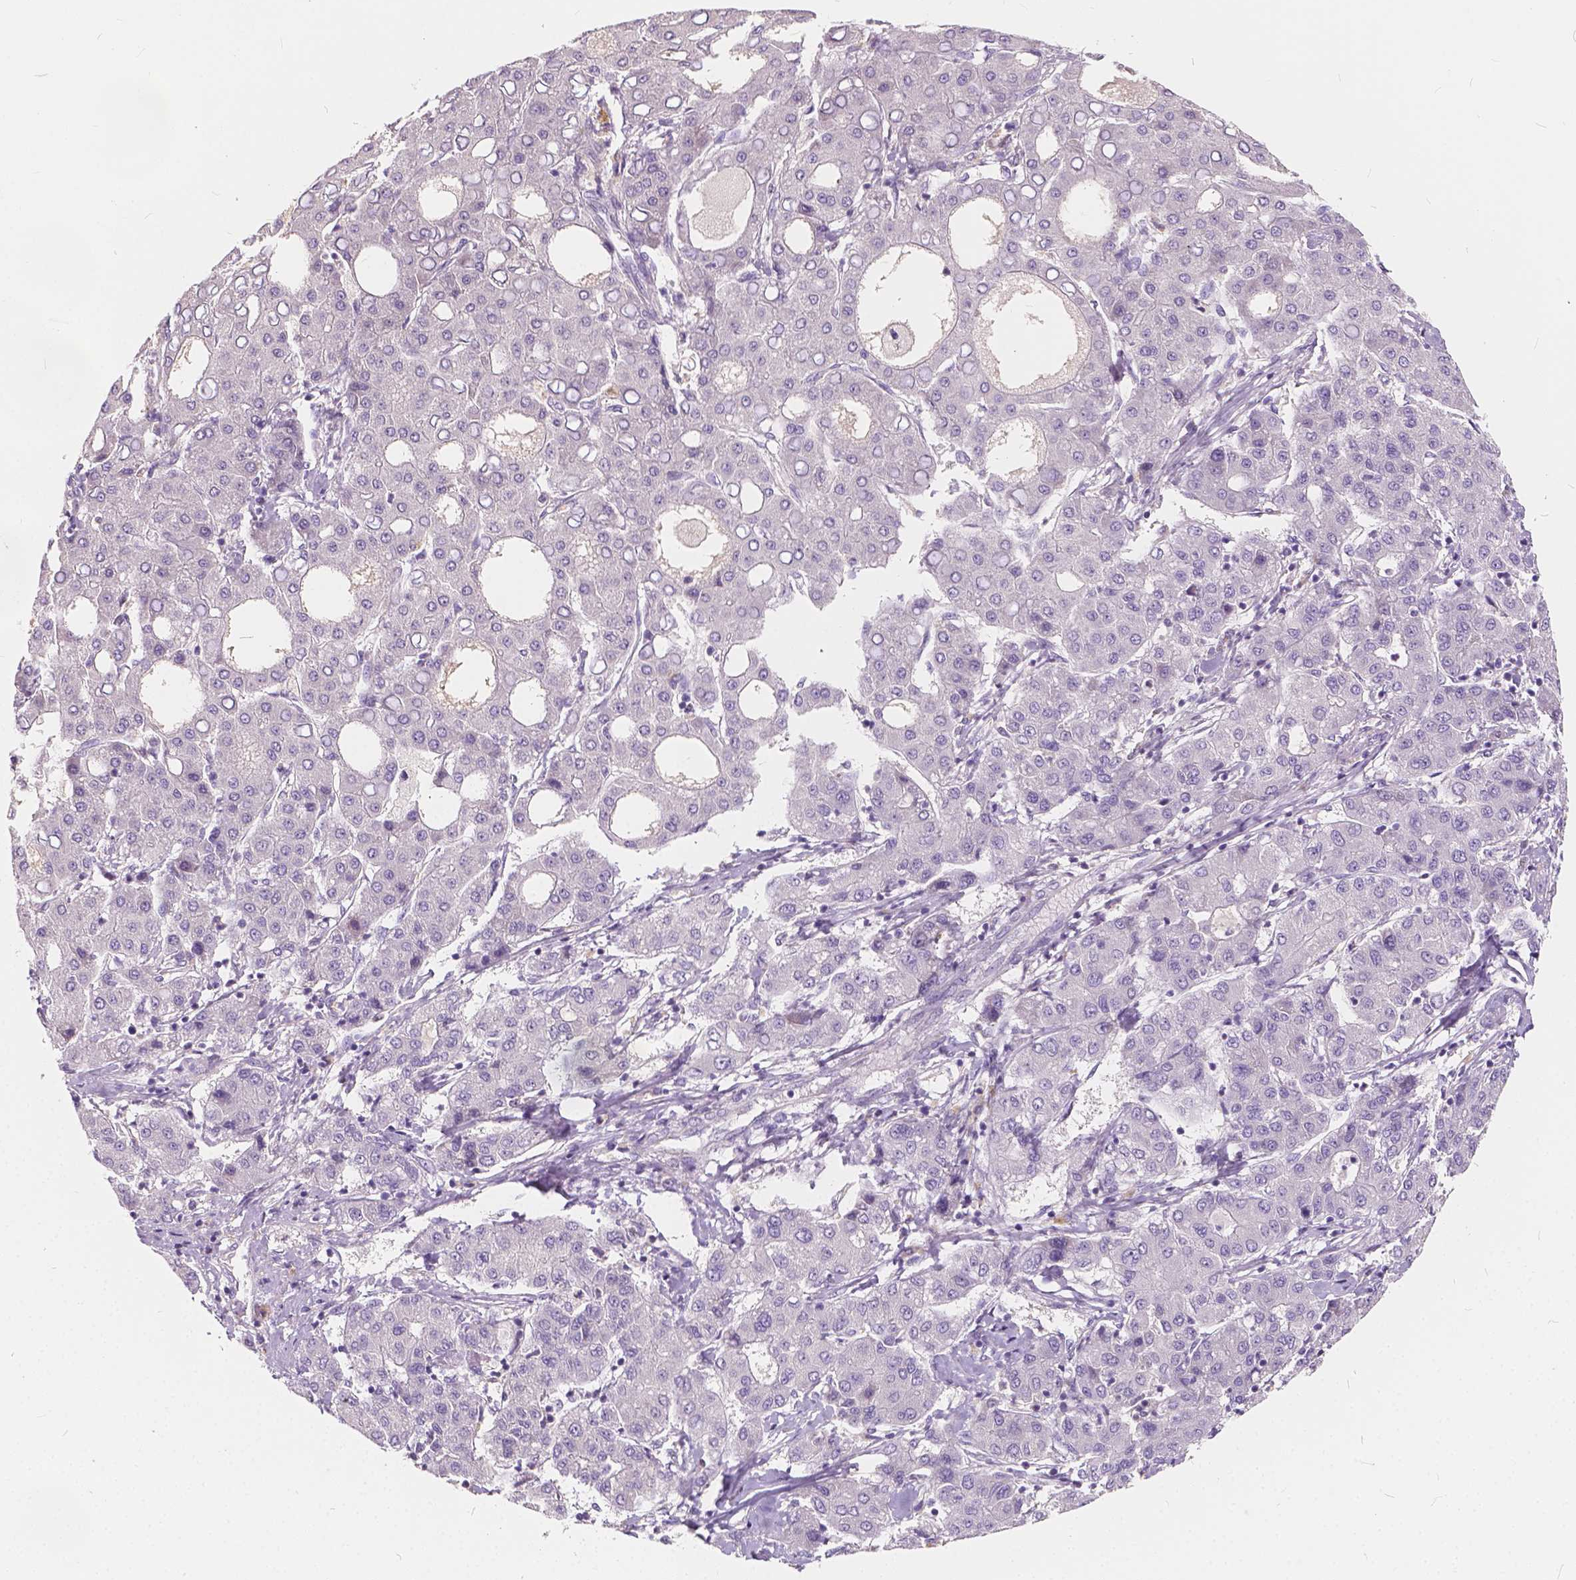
{"staining": {"intensity": "negative", "quantity": "none", "location": "none"}, "tissue": "liver cancer", "cell_type": "Tumor cells", "image_type": "cancer", "snomed": [{"axis": "morphology", "description": "Carcinoma, Hepatocellular, NOS"}, {"axis": "topography", "description": "Liver"}], "caption": "A high-resolution micrograph shows immunohistochemistry staining of liver cancer, which displays no significant positivity in tumor cells.", "gene": "KIAA0513", "patient": {"sex": "male", "age": 65}}